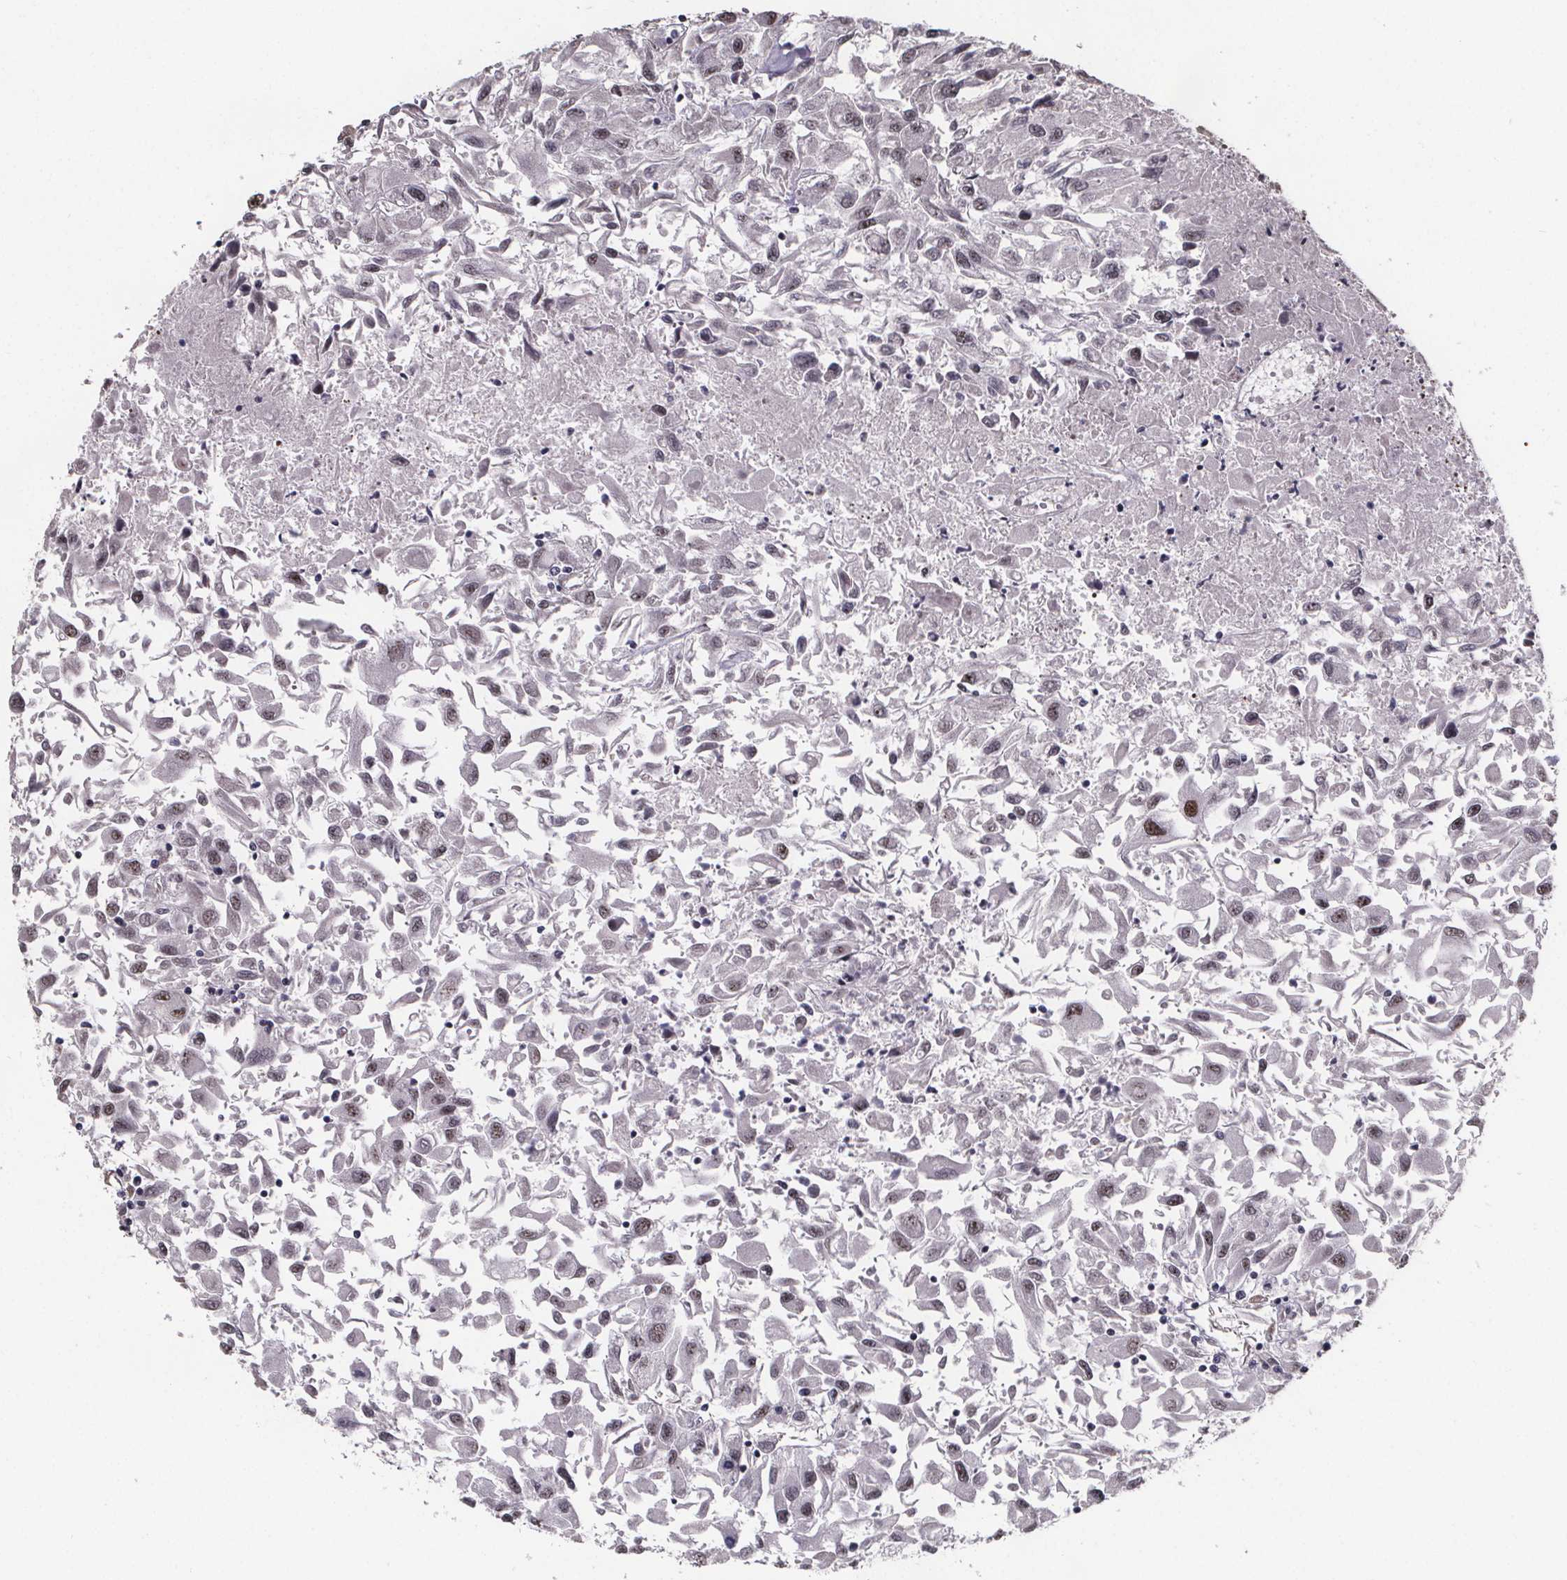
{"staining": {"intensity": "weak", "quantity": "<25%", "location": "nuclear"}, "tissue": "renal cancer", "cell_type": "Tumor cells", "image_type": "cancer", "snomed": [{"axis": "morphology", "description": "Adenocarcinoma, NOS"}, {"axis": "topography", "description": "Kidney"}], "caption": "Protein analysis of renal adenocarcinoma displays no significant staining in tumor cells.", "gene": "U2SURP", "patient": {"sex": "female", "age": 76}}